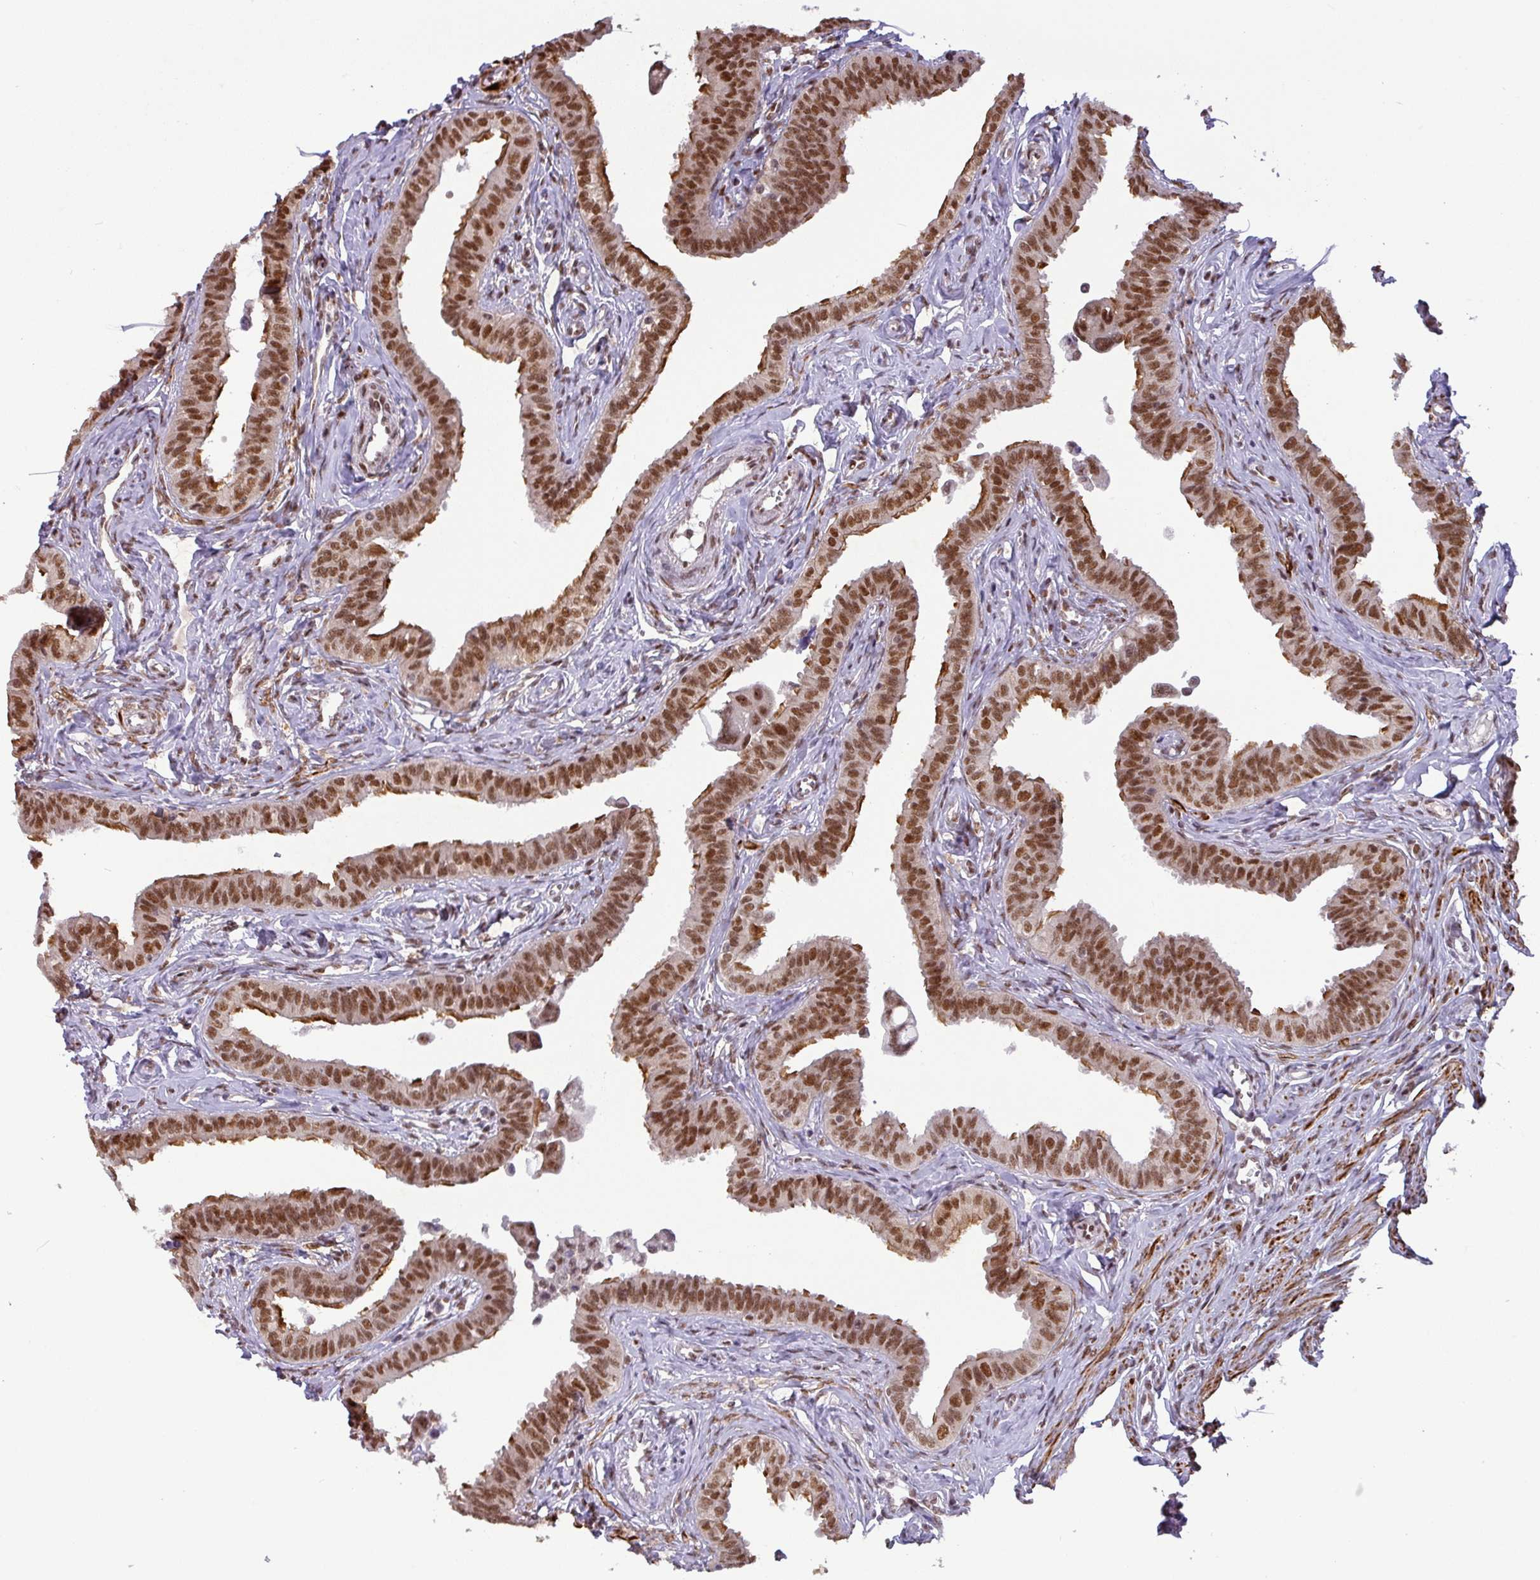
{"staining": {"intensity": "strong", "quantity": ">75%", "location": "nuclear"}, "tissue": "fallopian tube", "cell_type": "Glandular cells", "image_type": "normal", "snomed": [{"axis": "morphology", "description": "Normal tissue, NOS"}, {"axis": "morphology", "description": "Carcinoma, NOS"}, {"axis": "topography", "description": "Fallopian tube"}, {"axis": "topography", "description": "Ovary"}], "caption": "Strong nuclear protein positivity is present in approximately >75% of glandular cells in fallopian tube.", "gene": "SRSF2", "patient": {"sex": "female", "age": 59}}